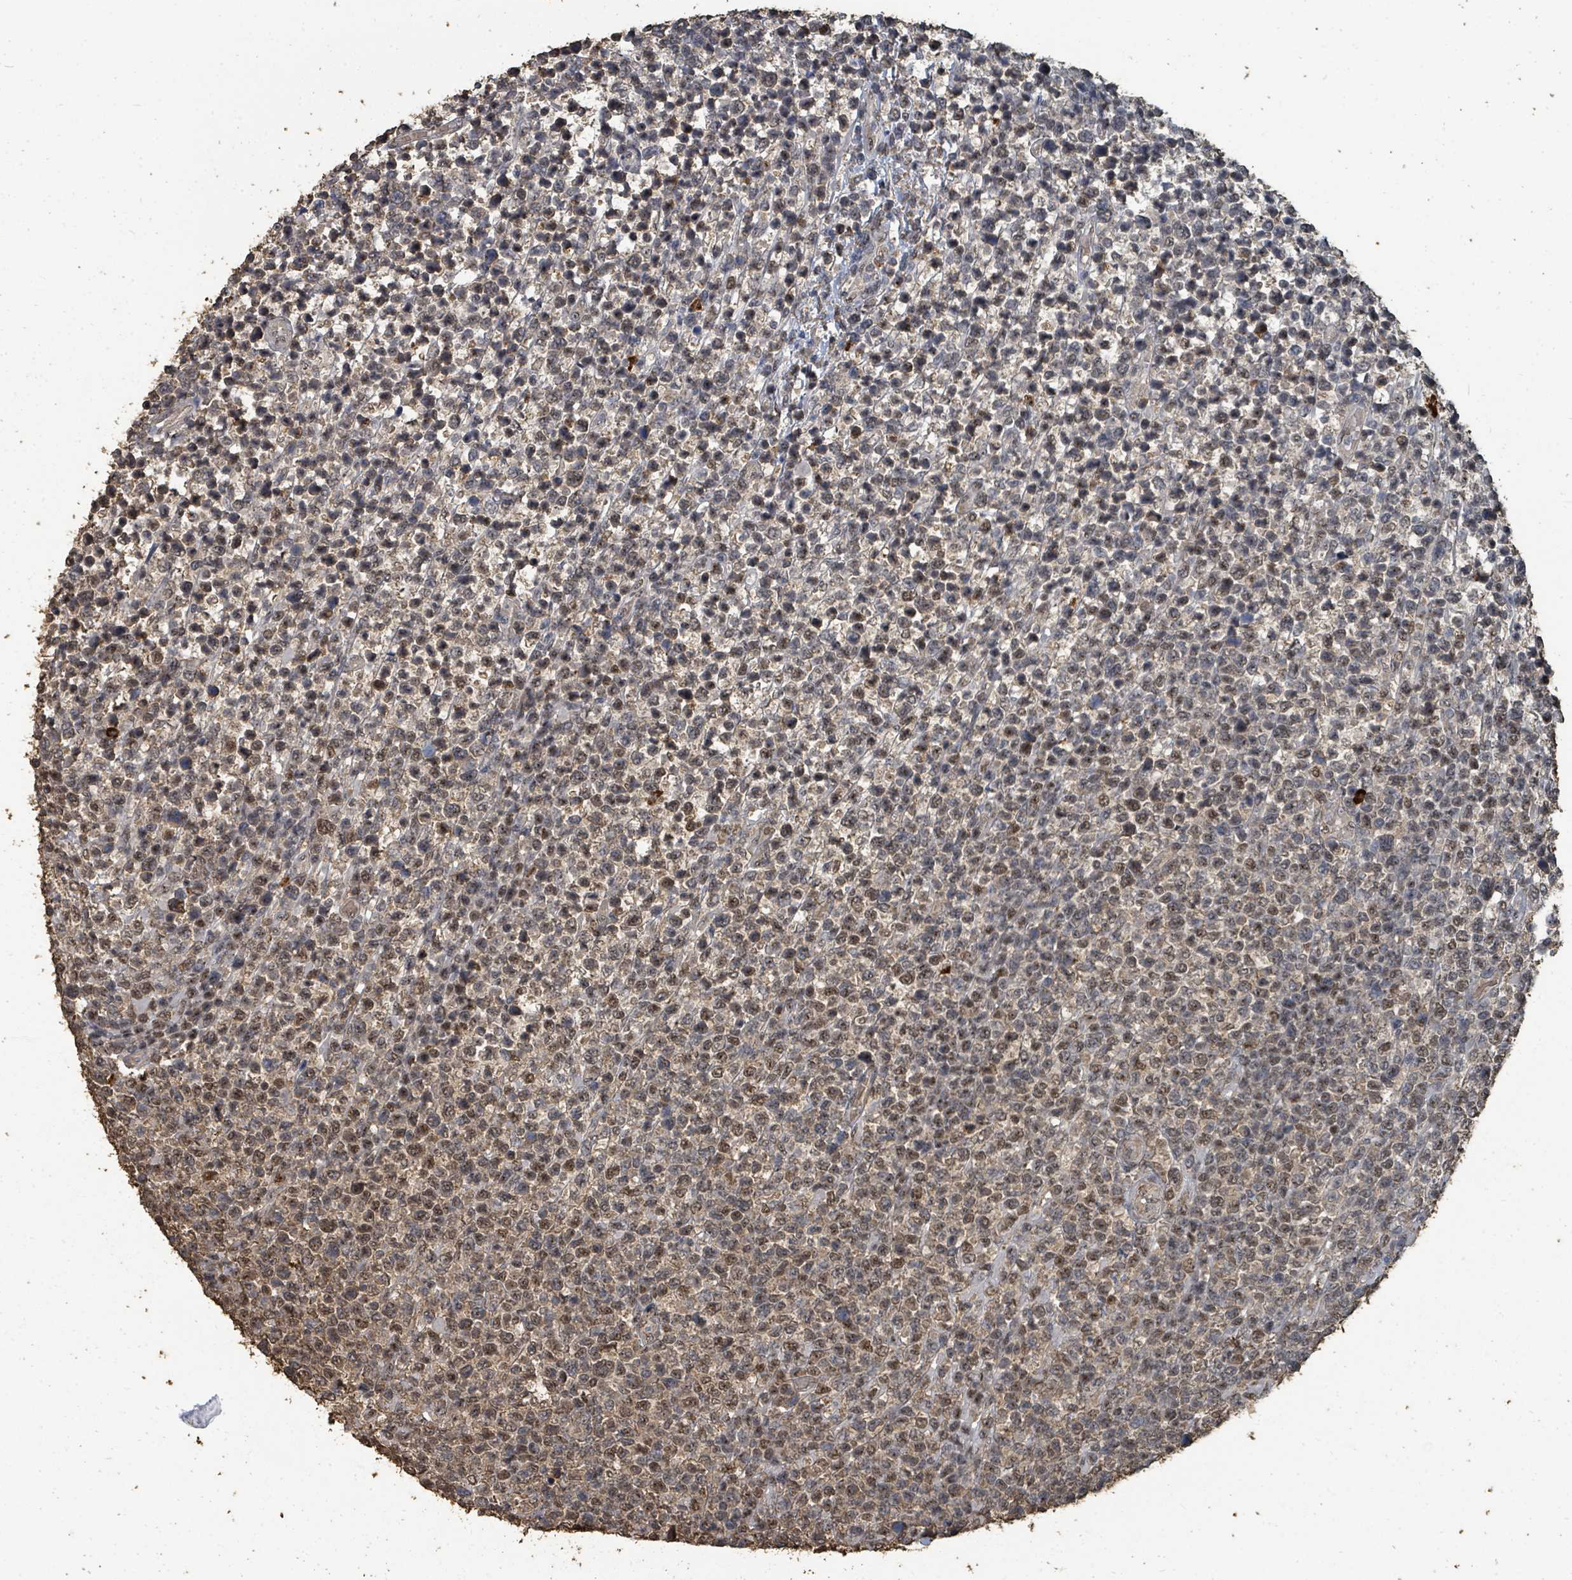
{"staining": {"intensity": "moderate", "quantity": "25%-75%", "location": "nuclear"}, "tissue": "lymphoma", "cell_type": "Tumor cells", "image_type": "cancer", "snomed": [{"axis": "morphology", "description": "Malignant lymphoma, non-Hodgkin's type, High grade"}, {"axis": "topography", "description": "Soft tissue"}], "caption": "Tumor cells reveal medium levels of moderate nuclear positivity in about 25%-75% of cells in high-grade malignant lymphoma, non-Hodgkin's type.", "gene": "C6orf52", "patient": {"sex": "female", "age": 56}}